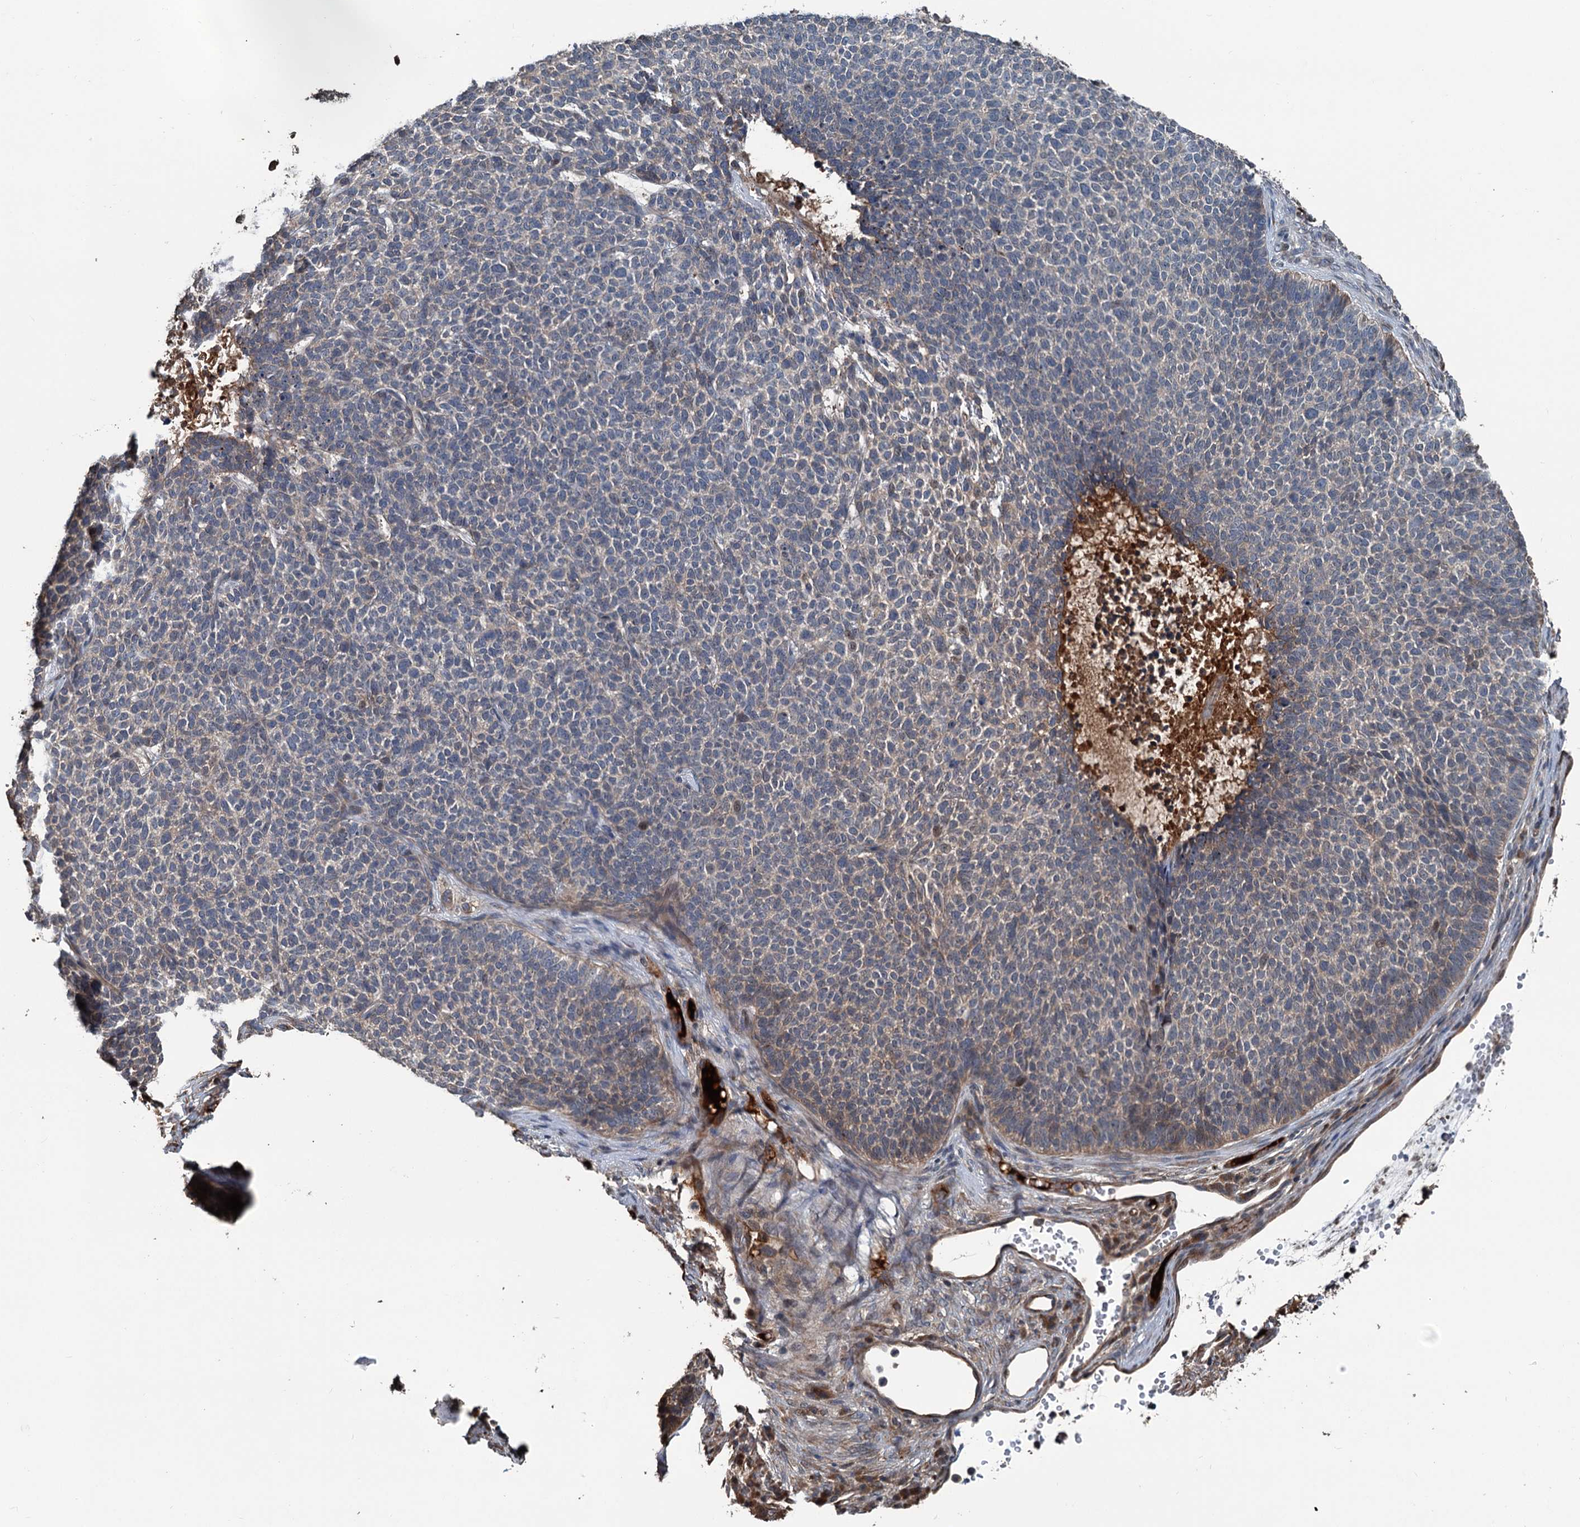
{"staining": {"intensity": "moderate", "quantity": "<25%", "location": "cytoplasmic/membranous"}, "tissue": "skin cancer", "cell_type": "Tumor cells", "image_type": "cancer", "snomed": [{"axis": "morphology", "description": "Basal cell carcinoma"}, {"axis": "topography", "description": "Skin"}], "caption": "Protein expression analysis of skin basal cell carcinoma shows moderate cytoplasmic/membranous positivity in approximately <25% of tumor cells.", "gene": "TEDC1", "patient": {"sex": "female", "age": 84}}